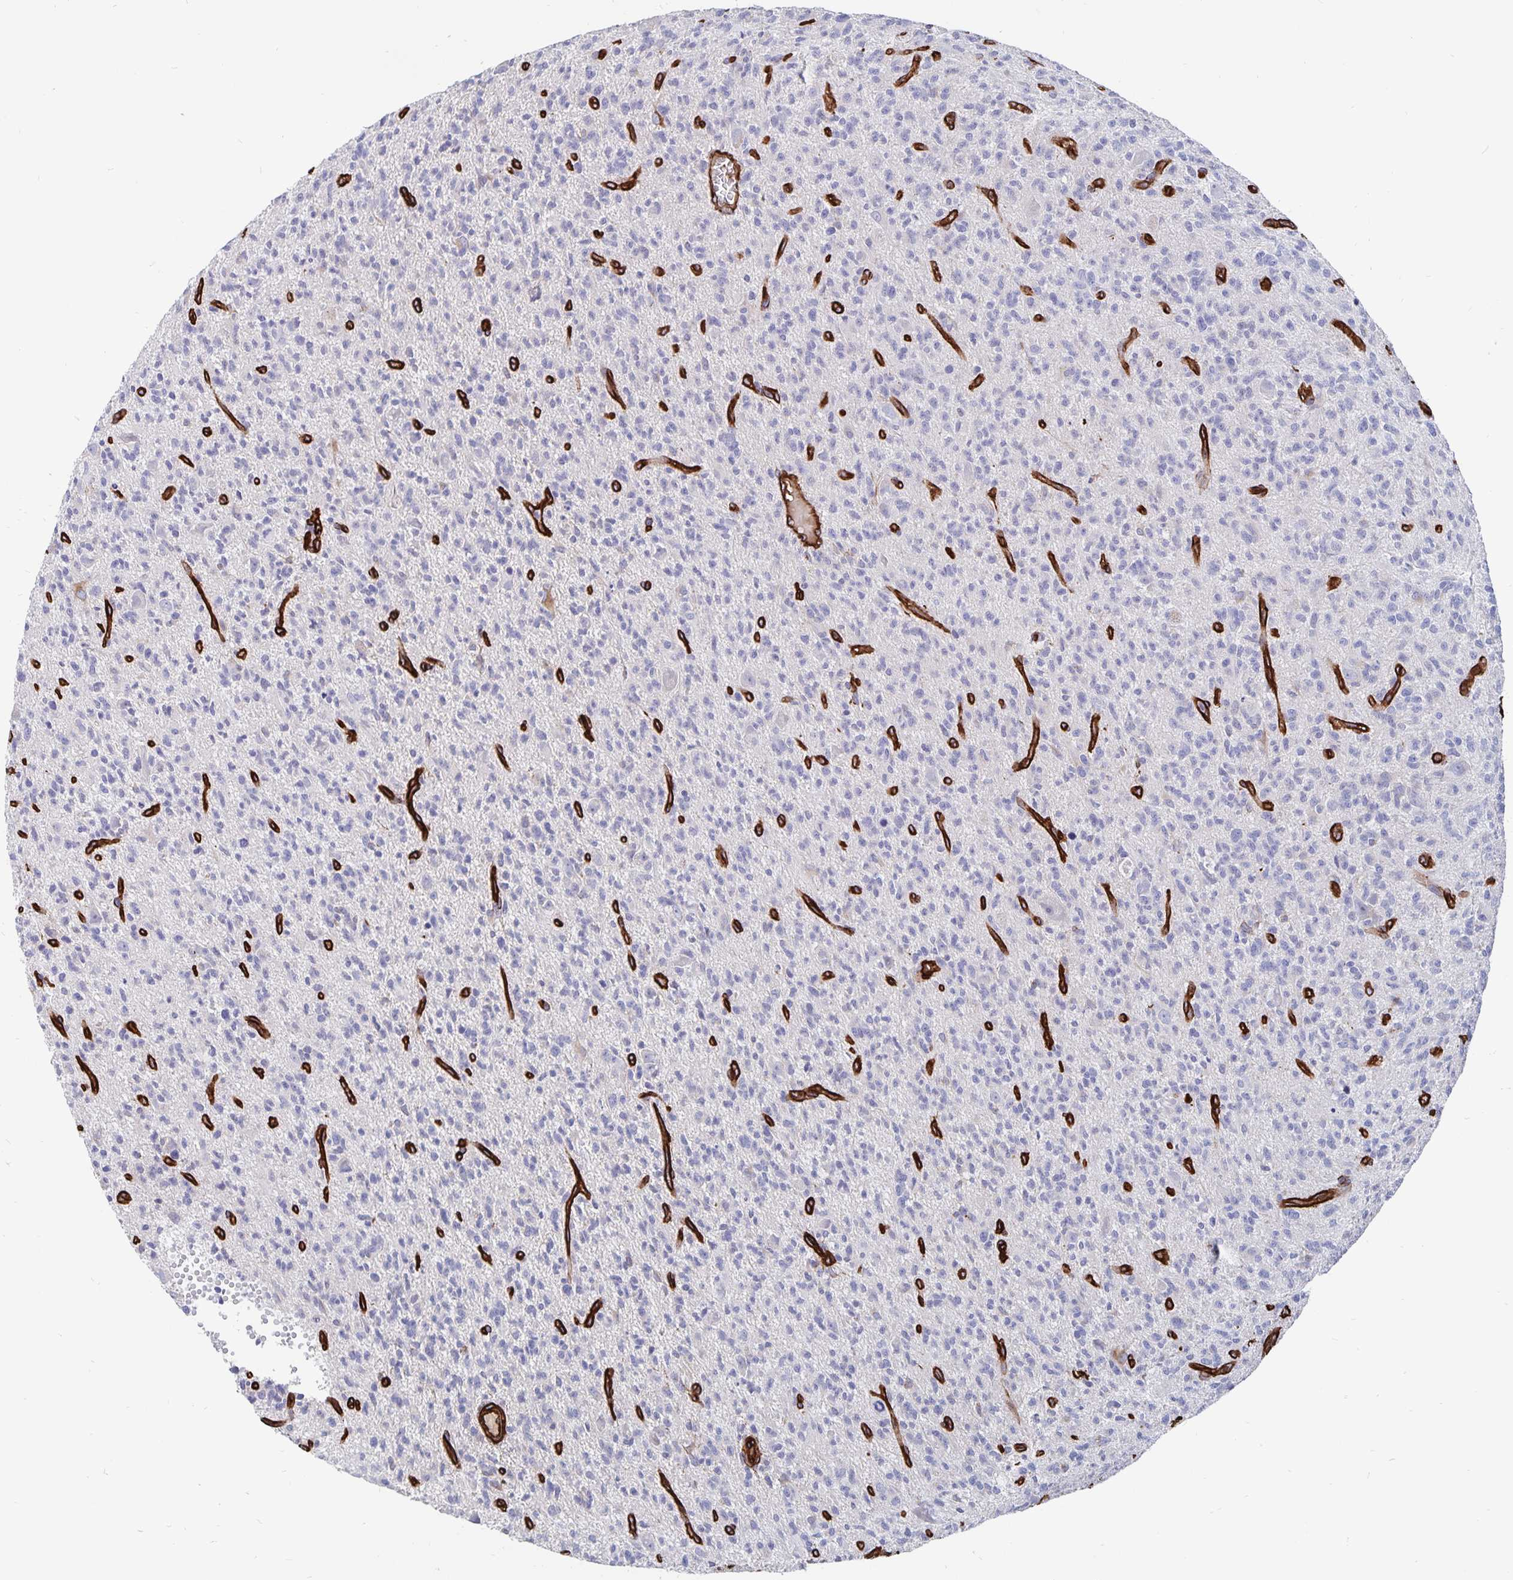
{"staining": {"intensity": "negative", "quantity": "none", "location": "none"}, "tissue": "glioma", "cell_type": "Tumor cells", "image_type": "cancer", "snomed": [{"axis": "morphology", "description": "Glioma, malignant, Low grade"}, {"axis": "topography", "description": "Brain"}], "caption": "This is an IHC micrograph of human glioma. There is no staining in tumor cells.", "gene": "DCHS2", "patient": {"sex": "male", "age": 64}}